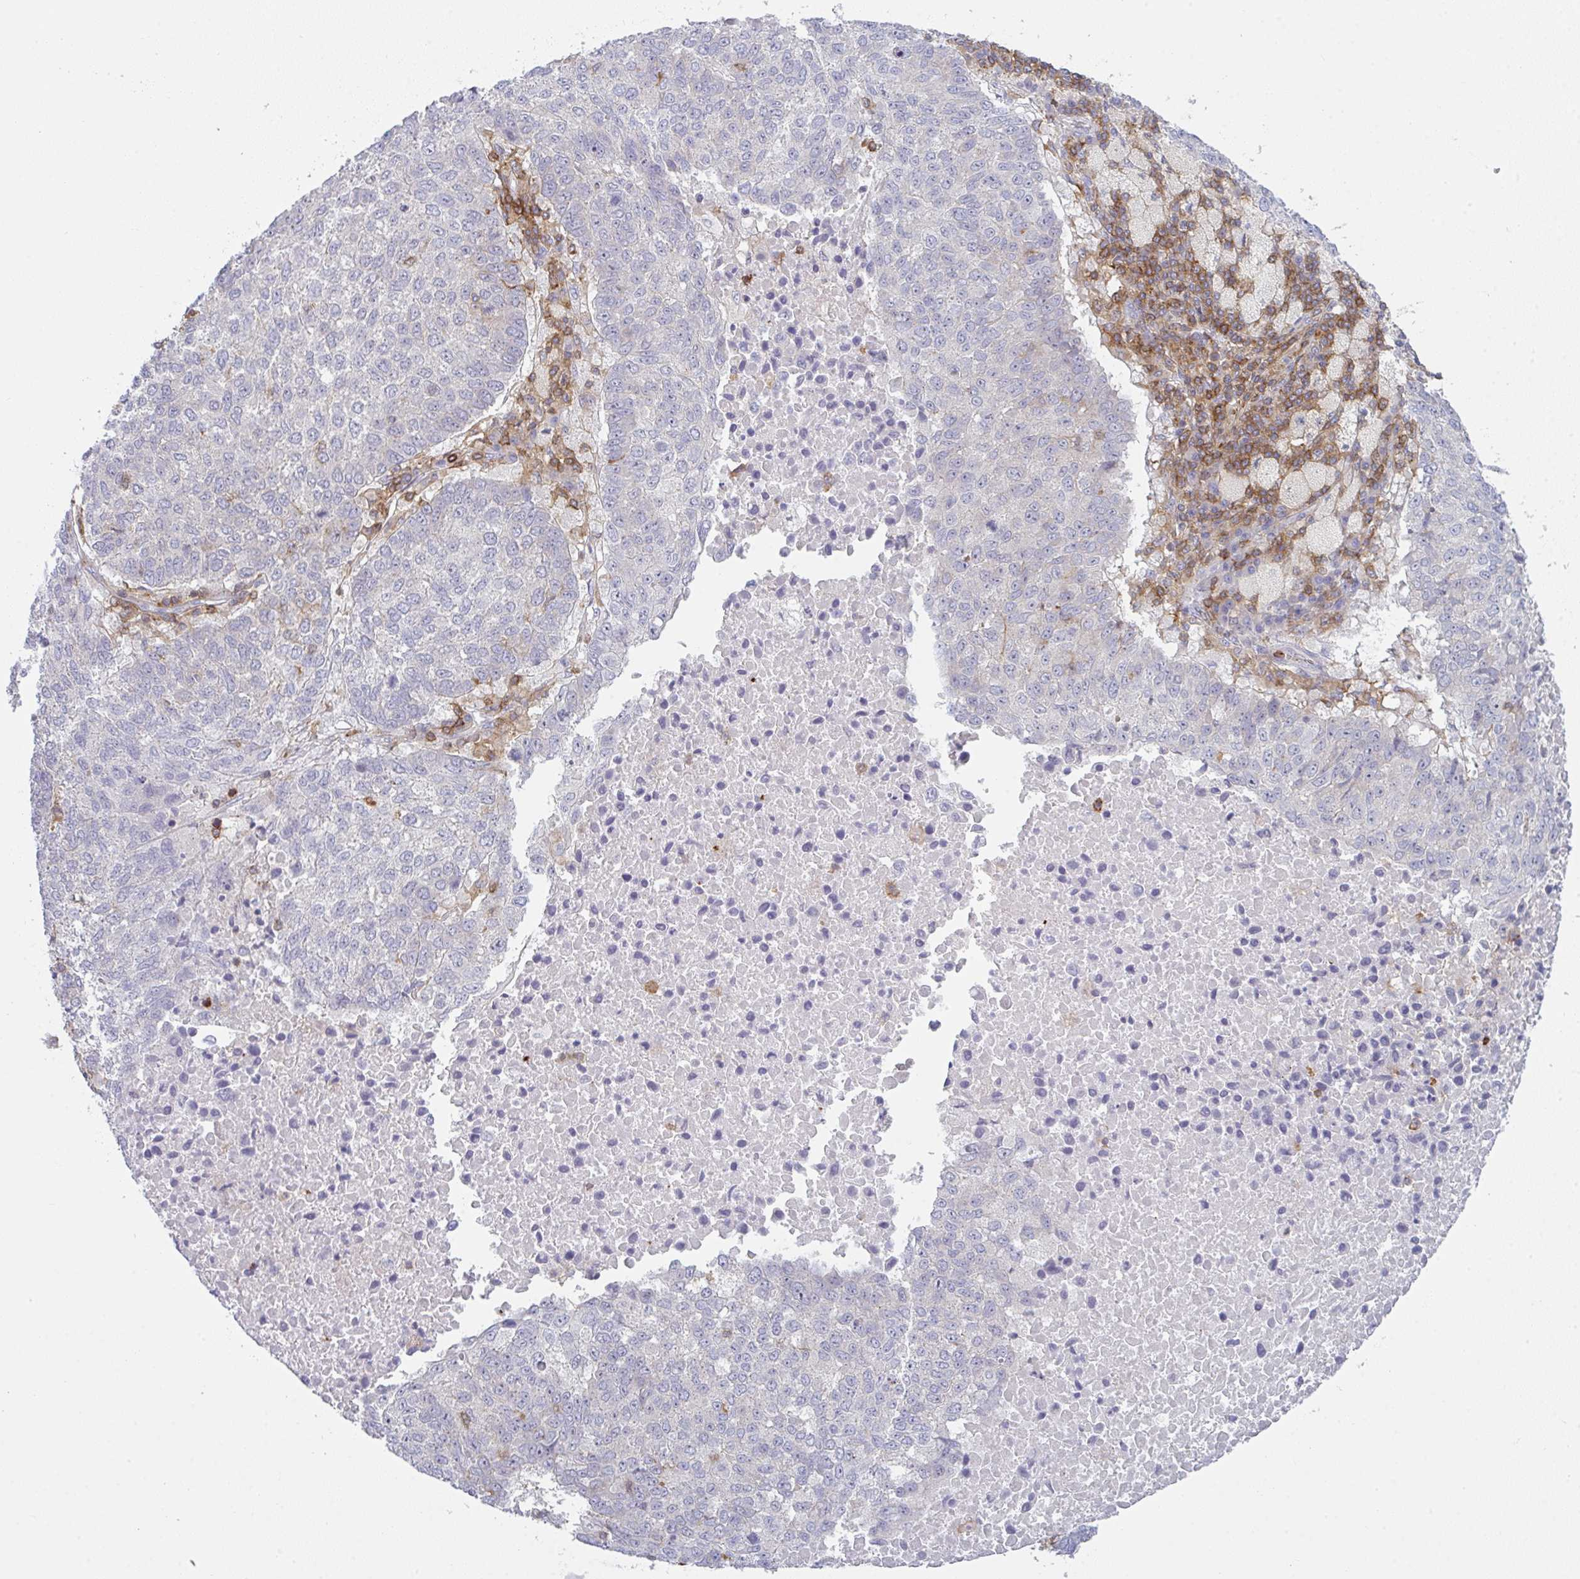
{"staining": {"intensity": "negative", "quantity": "none", "location": "none"}, "tissue": "lung cancer", "cell_type": "Tumor cells", "image_type": "cancer", "snomed": [{"axis": "morphology", "description": "Squamous cell carcinoma, NOS"}, {"axis": "topography", "description": "Lung"}], "caption": "The micrograph demonstrates no significant positivity in tumor cells of lung cancer.", "gene": "CD80", "patient": {"sex": "male", "age": 73}}